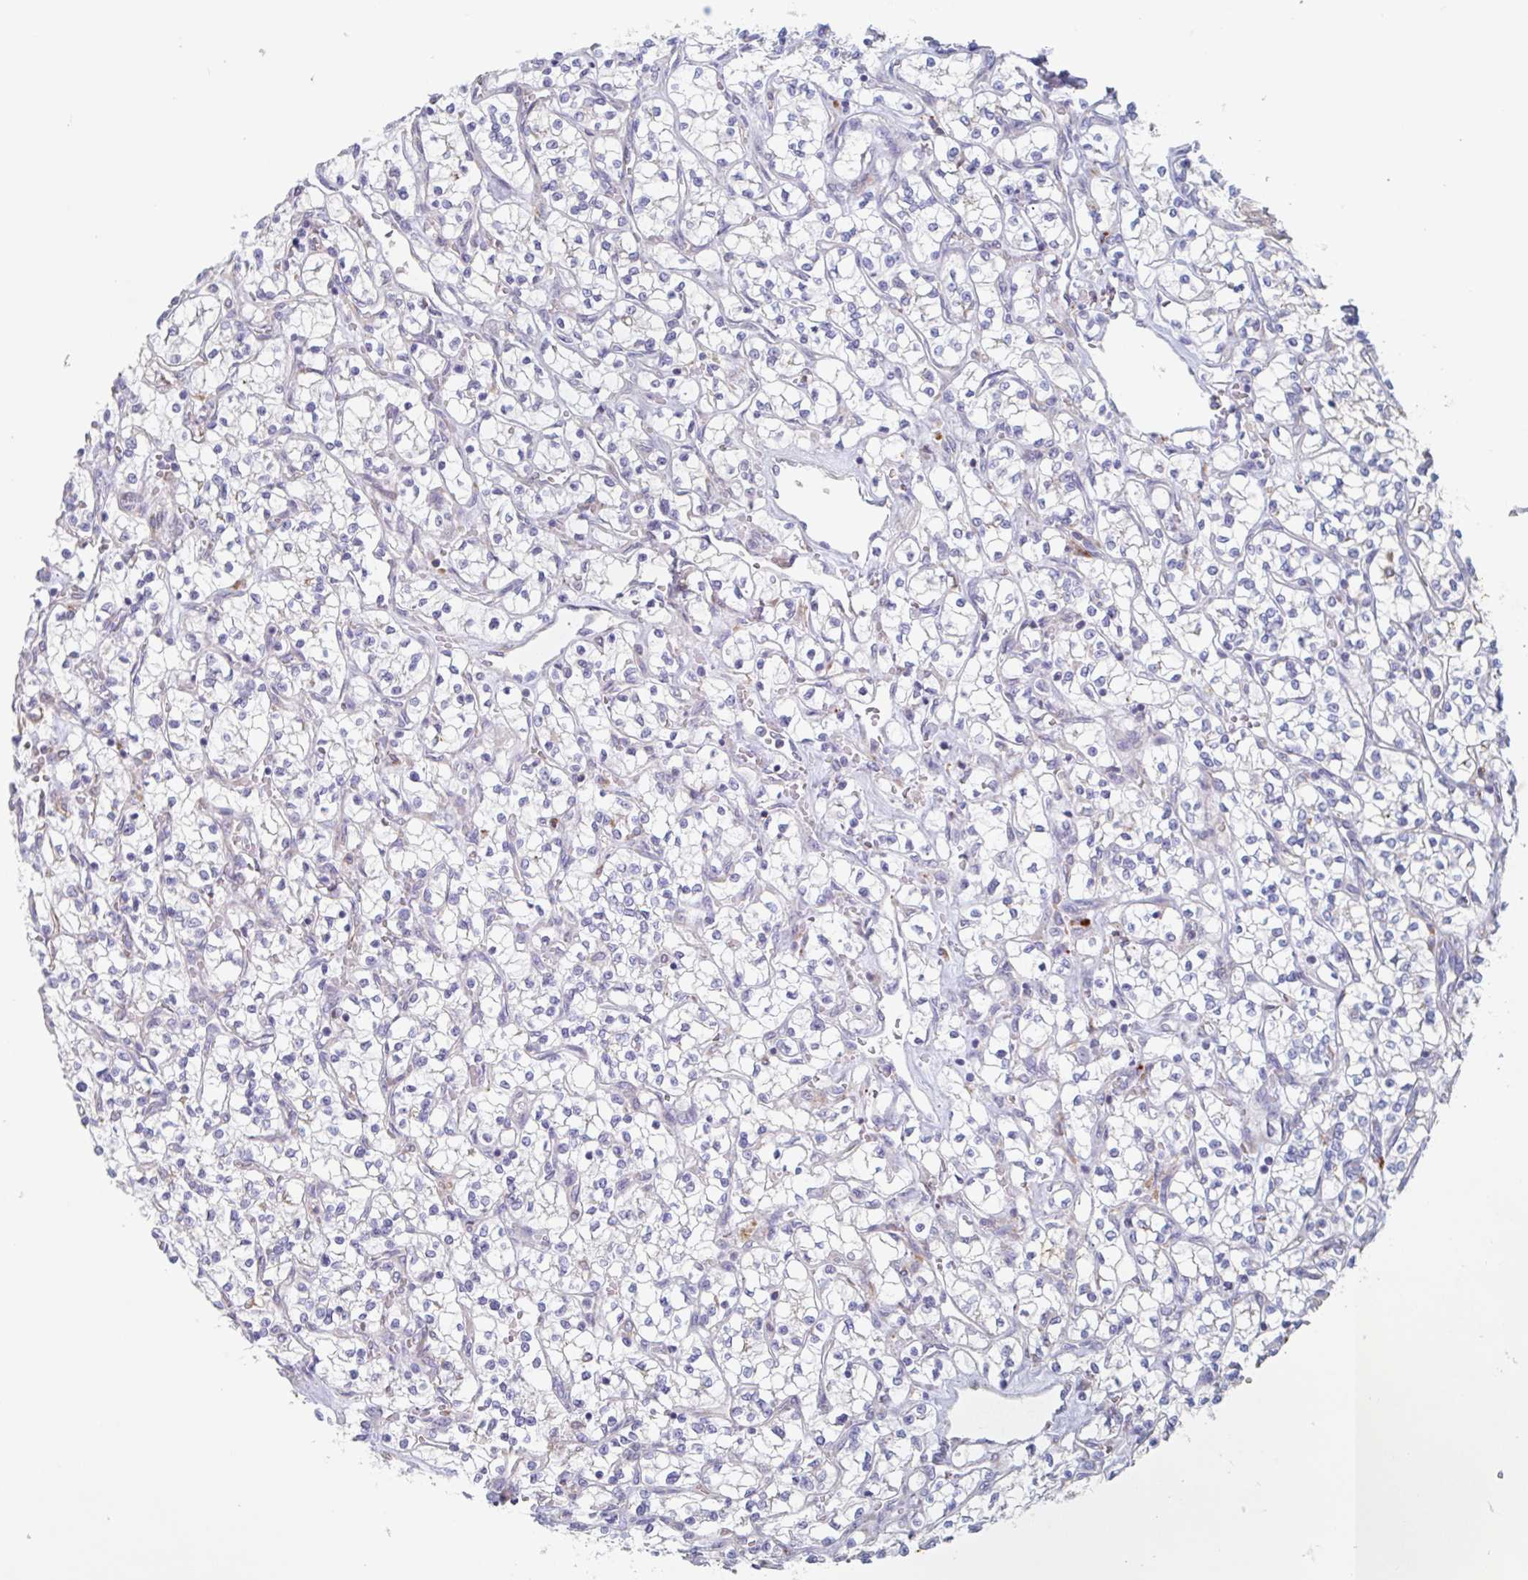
{"staining": {"intensity": "negative", "quantity": "none", "location": "none"}, "tissue": "renal cancer", "cell_type": "Tumor cells", "image_type": "cancer", "snomed": [{"axis": "morphology", "description": "Adenocarcinoma, NOS"}, {"axis": "topography", "description": "Kidney"}], "caption": "Tumor cells show no significant protein expression in renal cancer (adenocarcinoma). The staining was performed using DAB to visualize the protein expression in brown, while the nuclei were stained in blue with hematoxylin (Magnification: 20x).", "gene": "MANBA", "patient": {"sex": "female", "age": 64}}